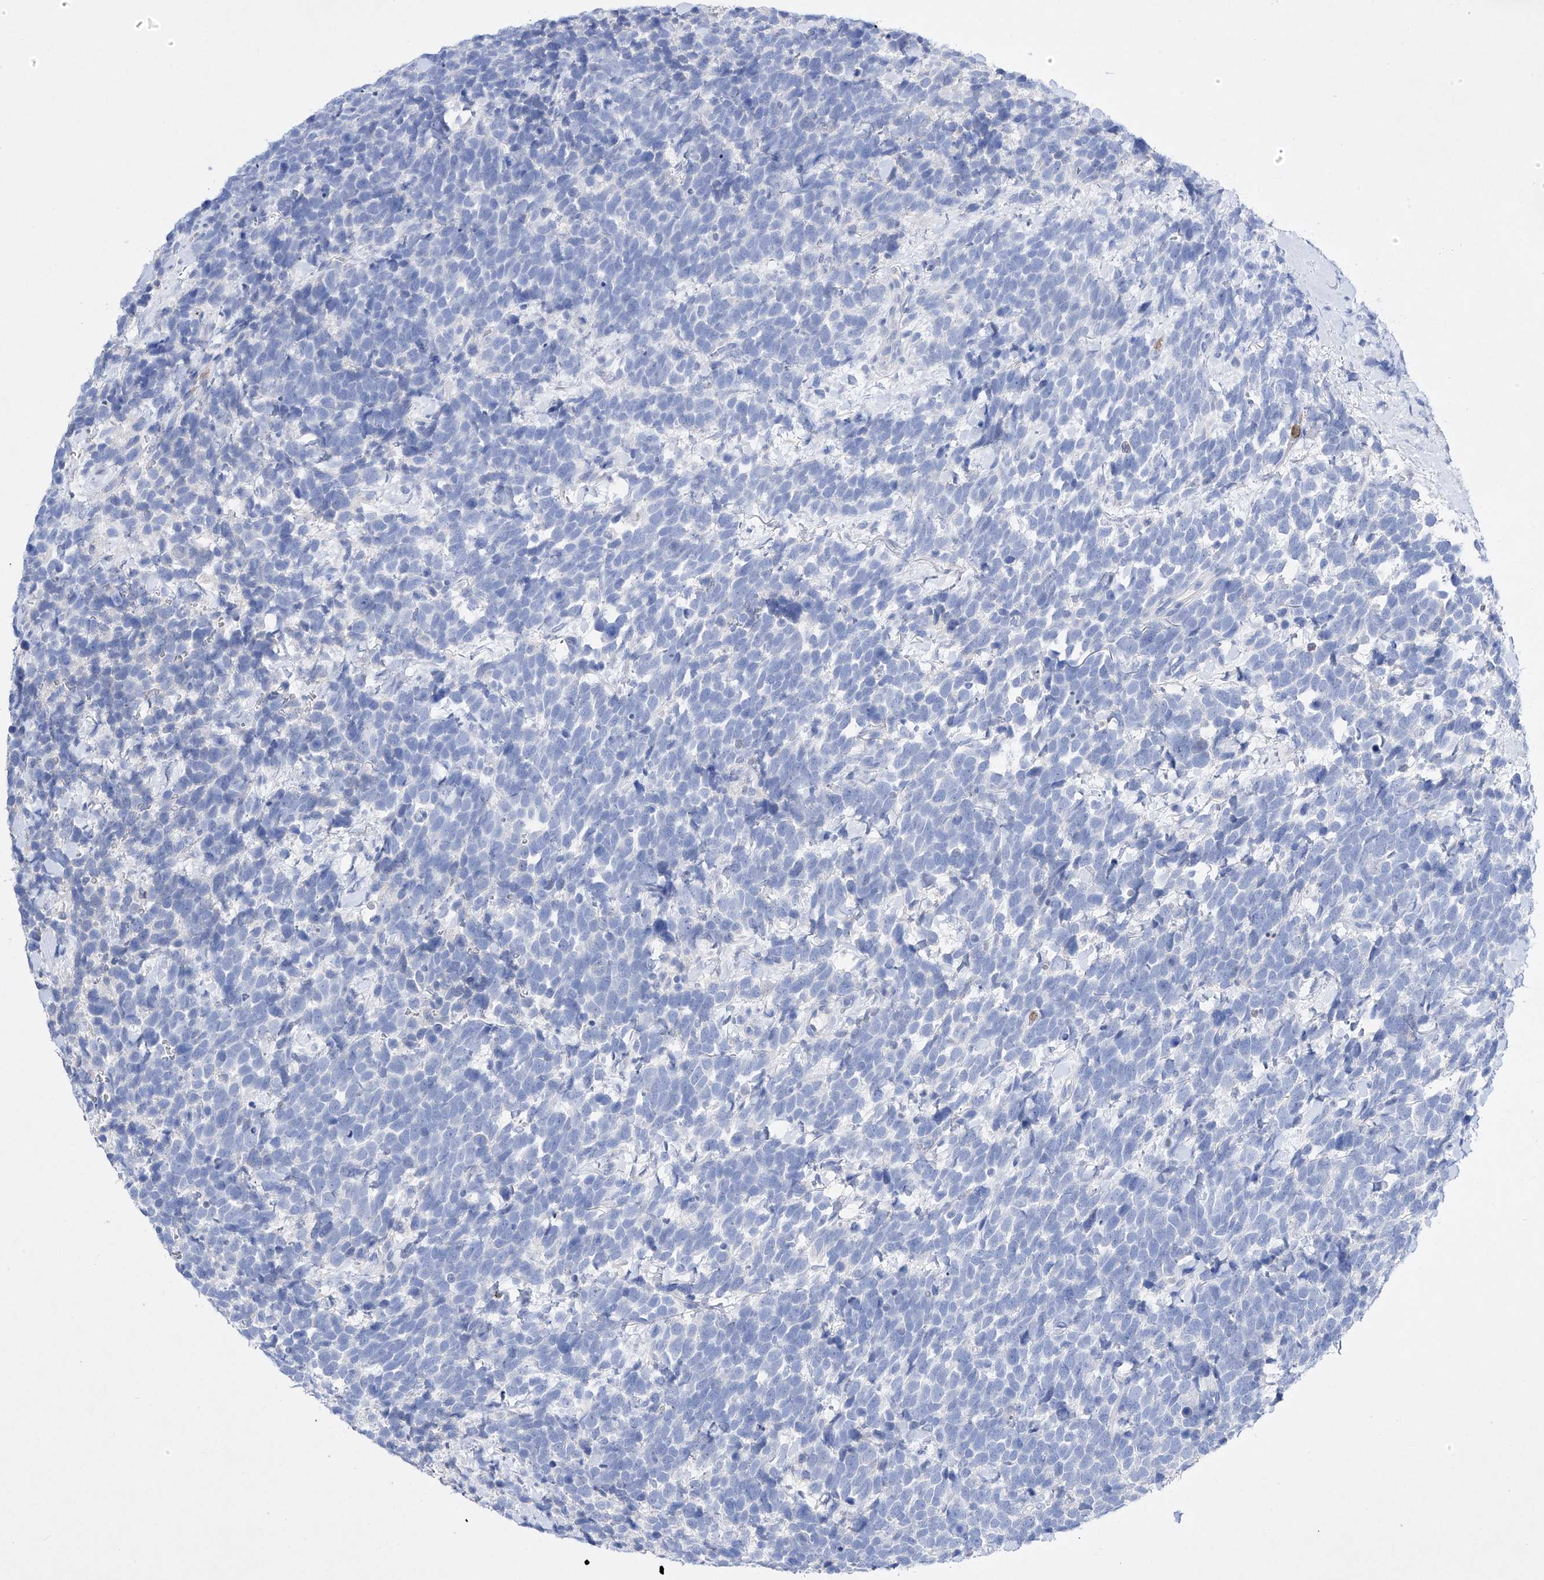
{"staining": {"intensity": "negative", "quantity": "none", "location": "none"}, "tissue": "urothelial cancer", "cell_type": "Tumor cells", "image_type": "cancer", "snomed": [{"axis": "morphology", "description": "Urothelial carcinoma, High grade"}, {"axis": "topography", "description": "Urinary bladder"}], "caption": "Tumor cells are negative for brown protein staining in urothelial cancer.", "gene": "TM7SF2", "patient": {"sex": "female", "age": 82}}